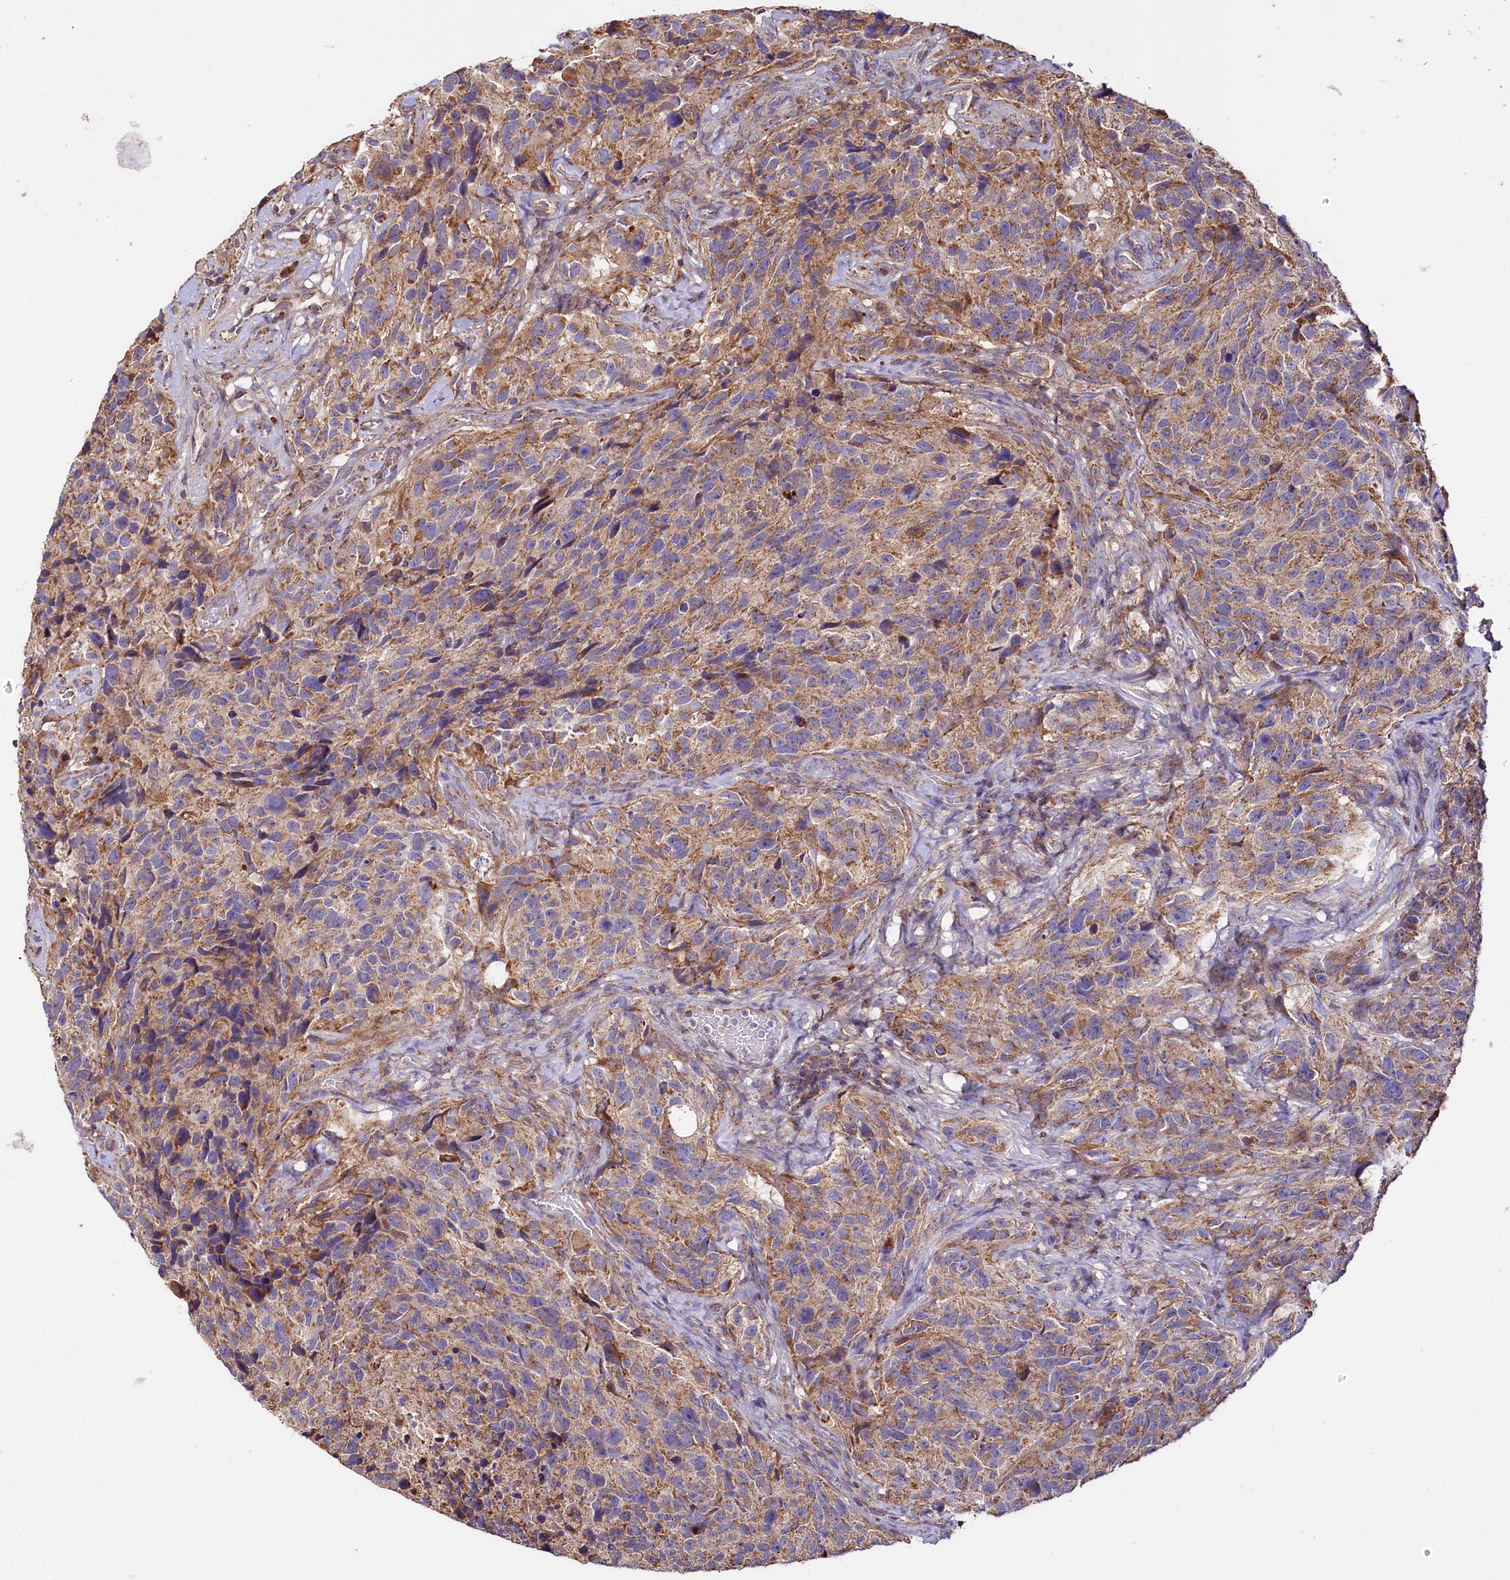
{"staining": {"intensity": "moderate", "quantity": "25%-75%", "location": "cytoplasmic/membranous"}, "tissue": "glioma", "cell_type": "Tumor cells", "image_type": "cancer", "snomed": [{"axis": "morphology", "description": "Glioma, malignant, High grade"}, {"axis": "topography", "description": "Brain"}], "caption": "IHC of human malignant glioma (high-grade) exhibits medium levels of moderate cytoplasmic/membranous staining in approximately 25%-75% of tumor cells.", "gene": "NUDT15", "patient": {"sex": "male", "age": 69}}